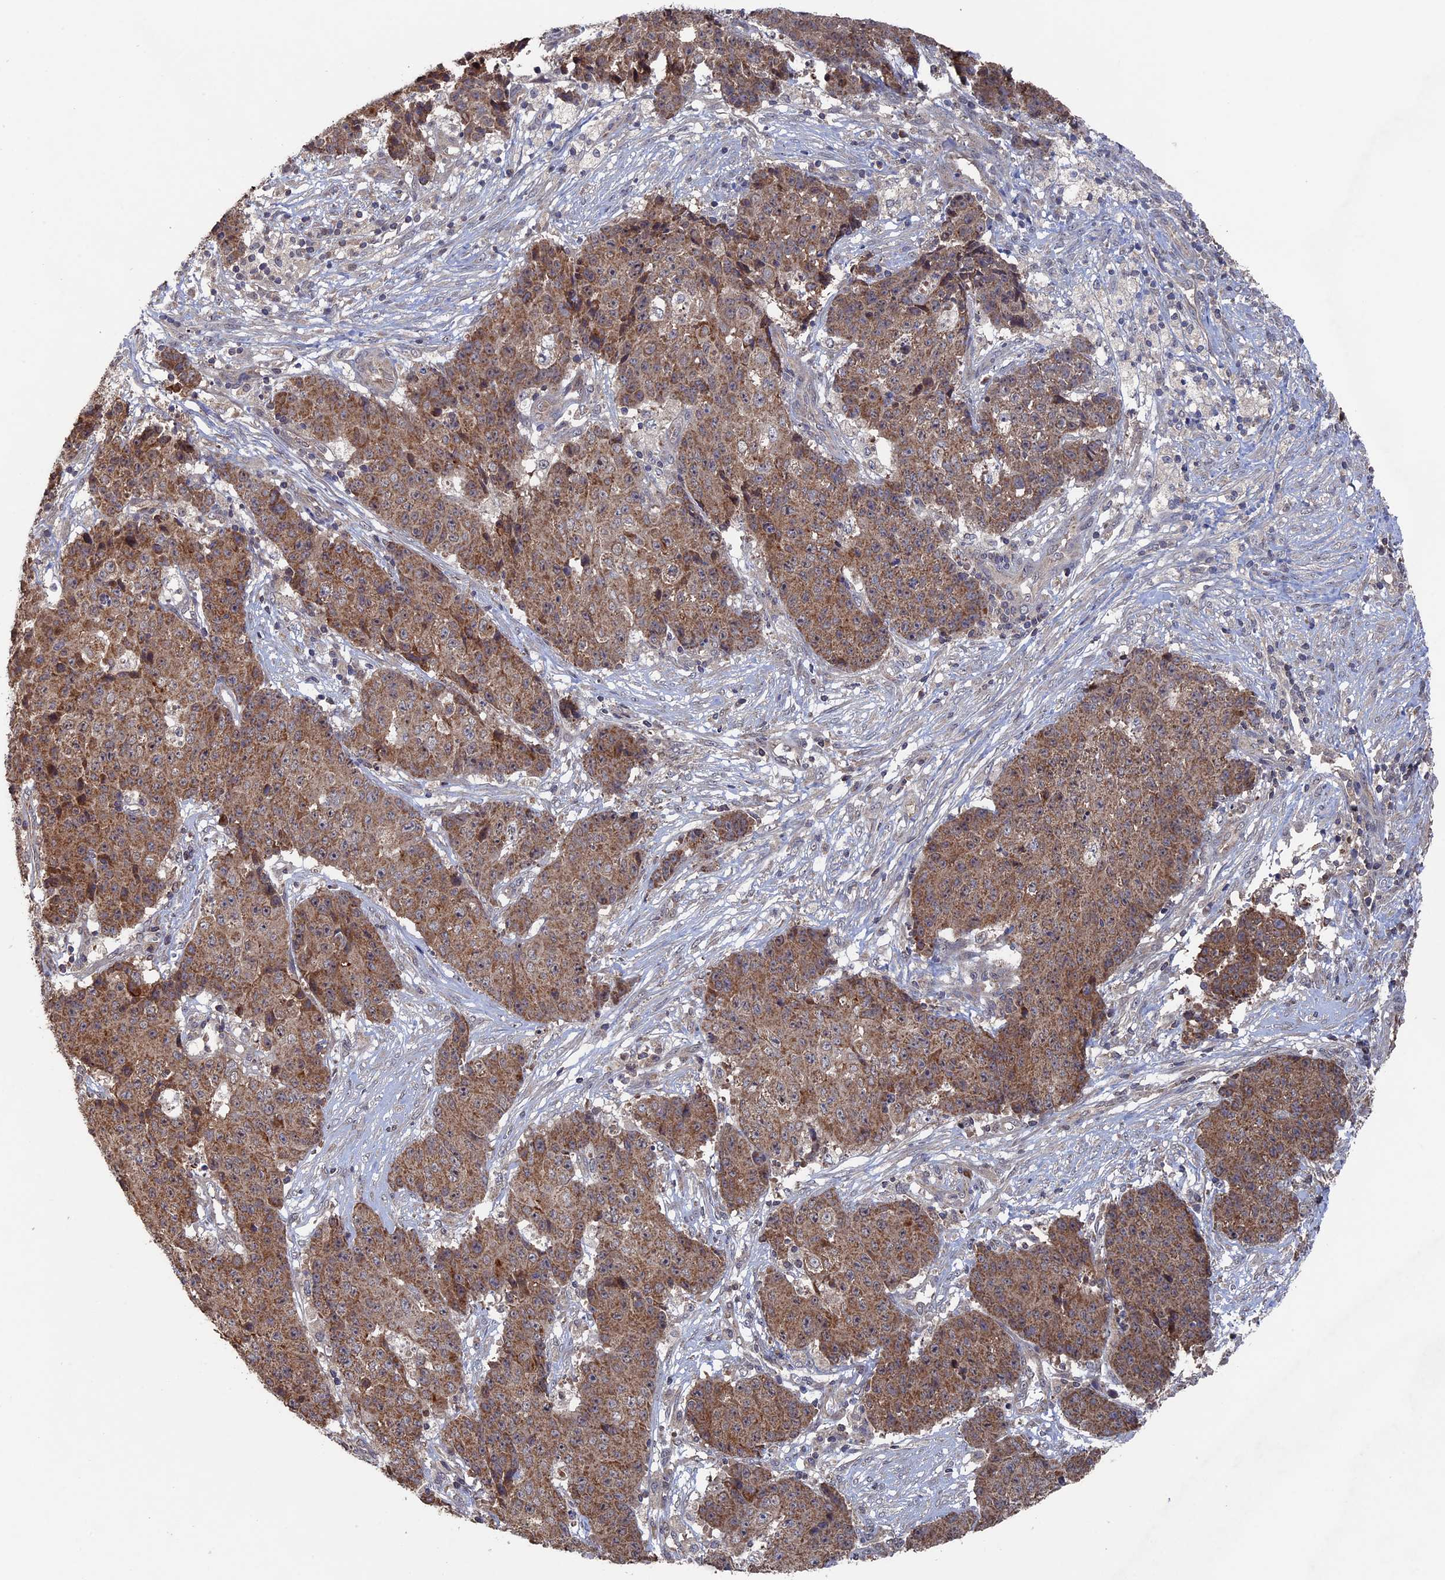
{"staining": {"intensity": "moderate", "quantity": ">75%", "location": "cytoplasmic/membranous"}, "tissue": "ovarian cancer", "cell_type": "Tumor cells", "image_type": "cancer", "snomed": [{"axis": "morphology", "description": "Carcinoma, endometroid"}, {"axis": "topography", "description": "Ovary"}], "caption": "Ovarian cancer (endometroid carcinoma) stained with DAB (3,3'-diaminobenzidine) immunohistochemistry (IHC) shows medium levels of moderate cytoplasmic/membranous staining in about >75% of tumor cells.", "gene": "RAB15", "patient": {"sex": "female", "age": 42}}